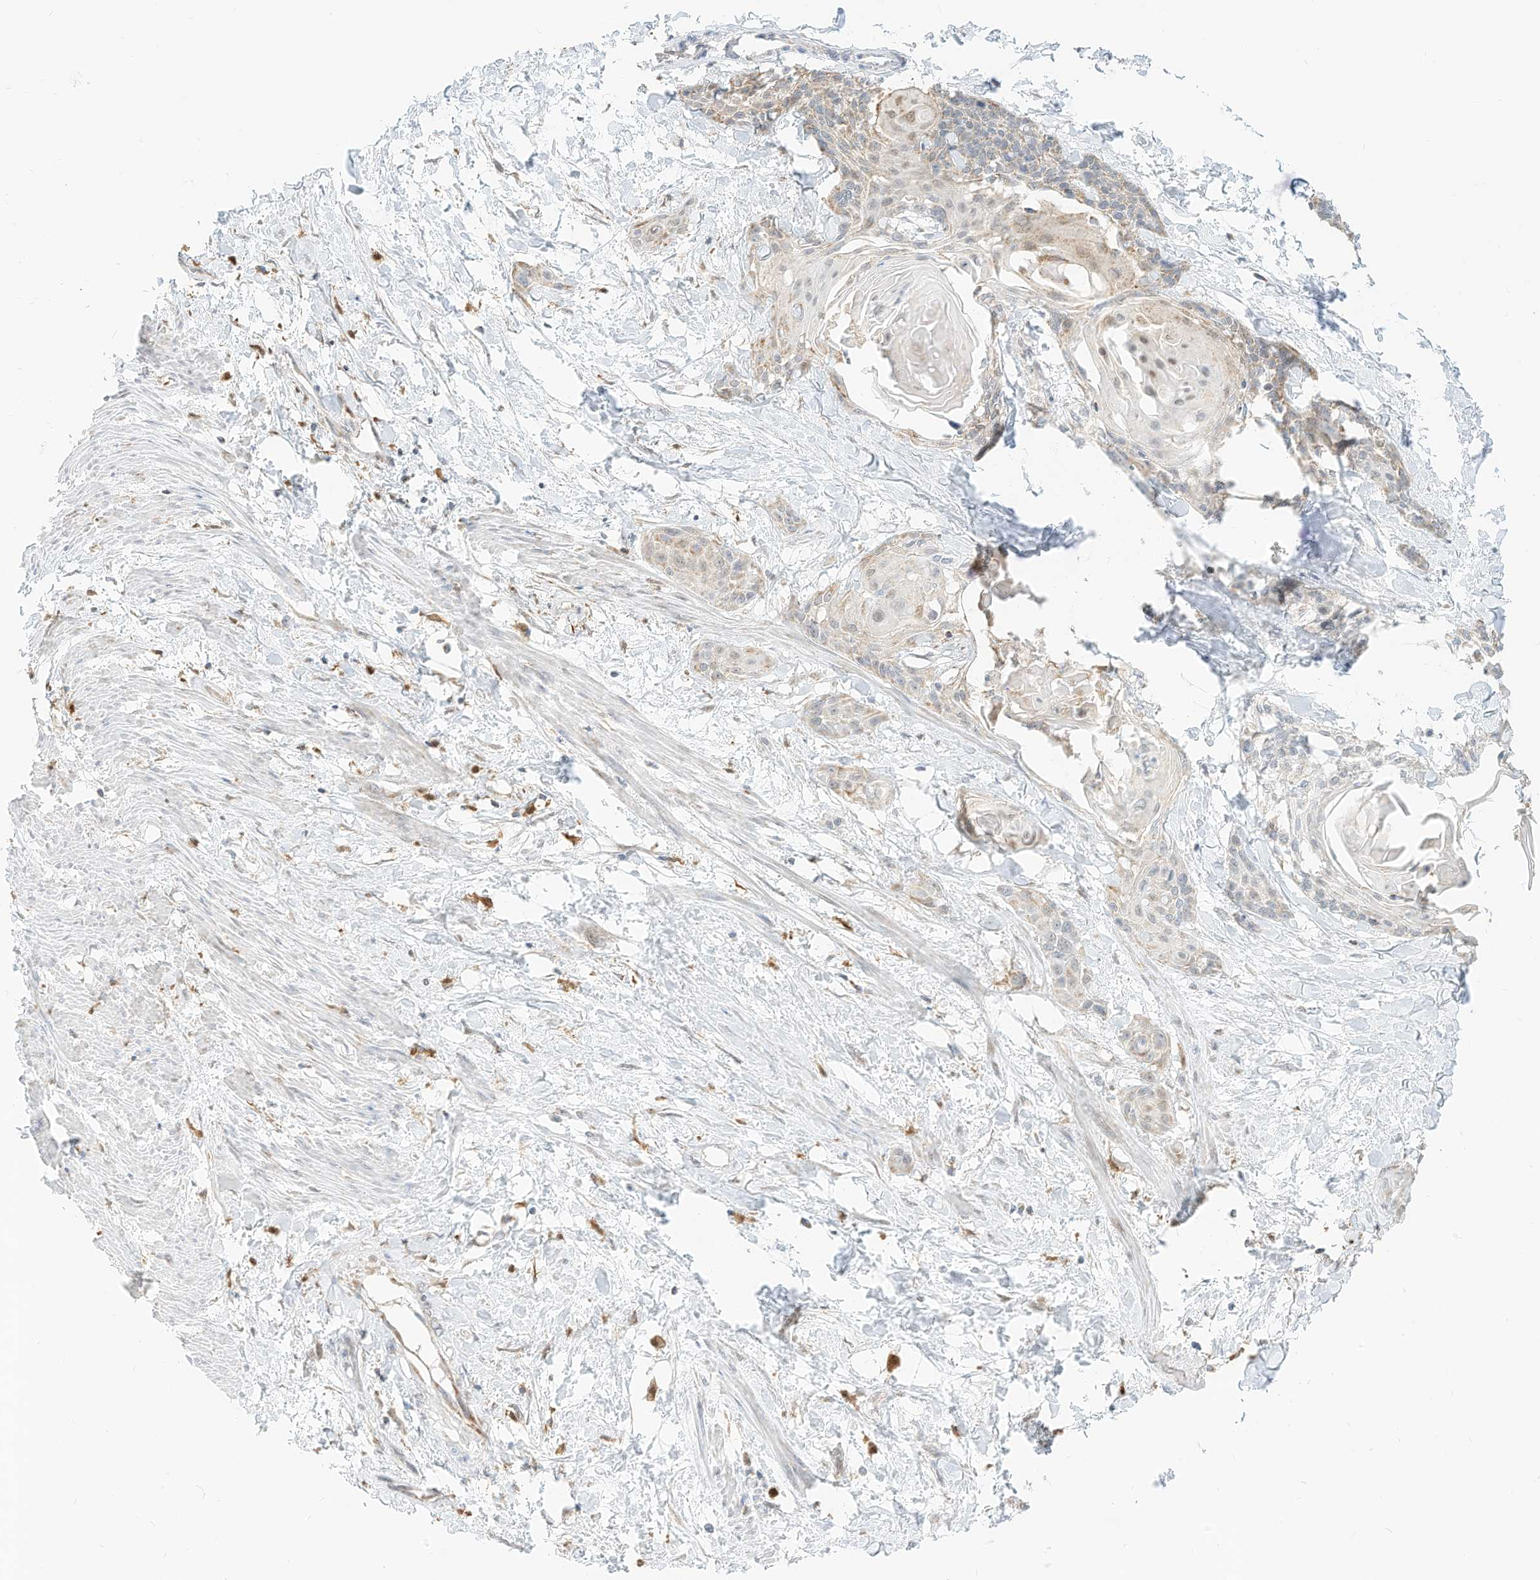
{"staining": {"intensity": "weak", "quantity": "<25%", "location": "cytoplasmic/membranous"}, "tissue": "cervical cancer", "cell_type": "Tumor cells", "image_type": "cancer", "snomed": [{"axis": "morphology", "description": "Squamous cell carcinoma, NOS"}, {"axis": "topography", "description": "Cervix"}], "caption": "A photomicrograph of human cervical cancer is negative for staining in tumor cells.", "gene": "MTUS2", "patient": {"sex": "female", "age": 57}}